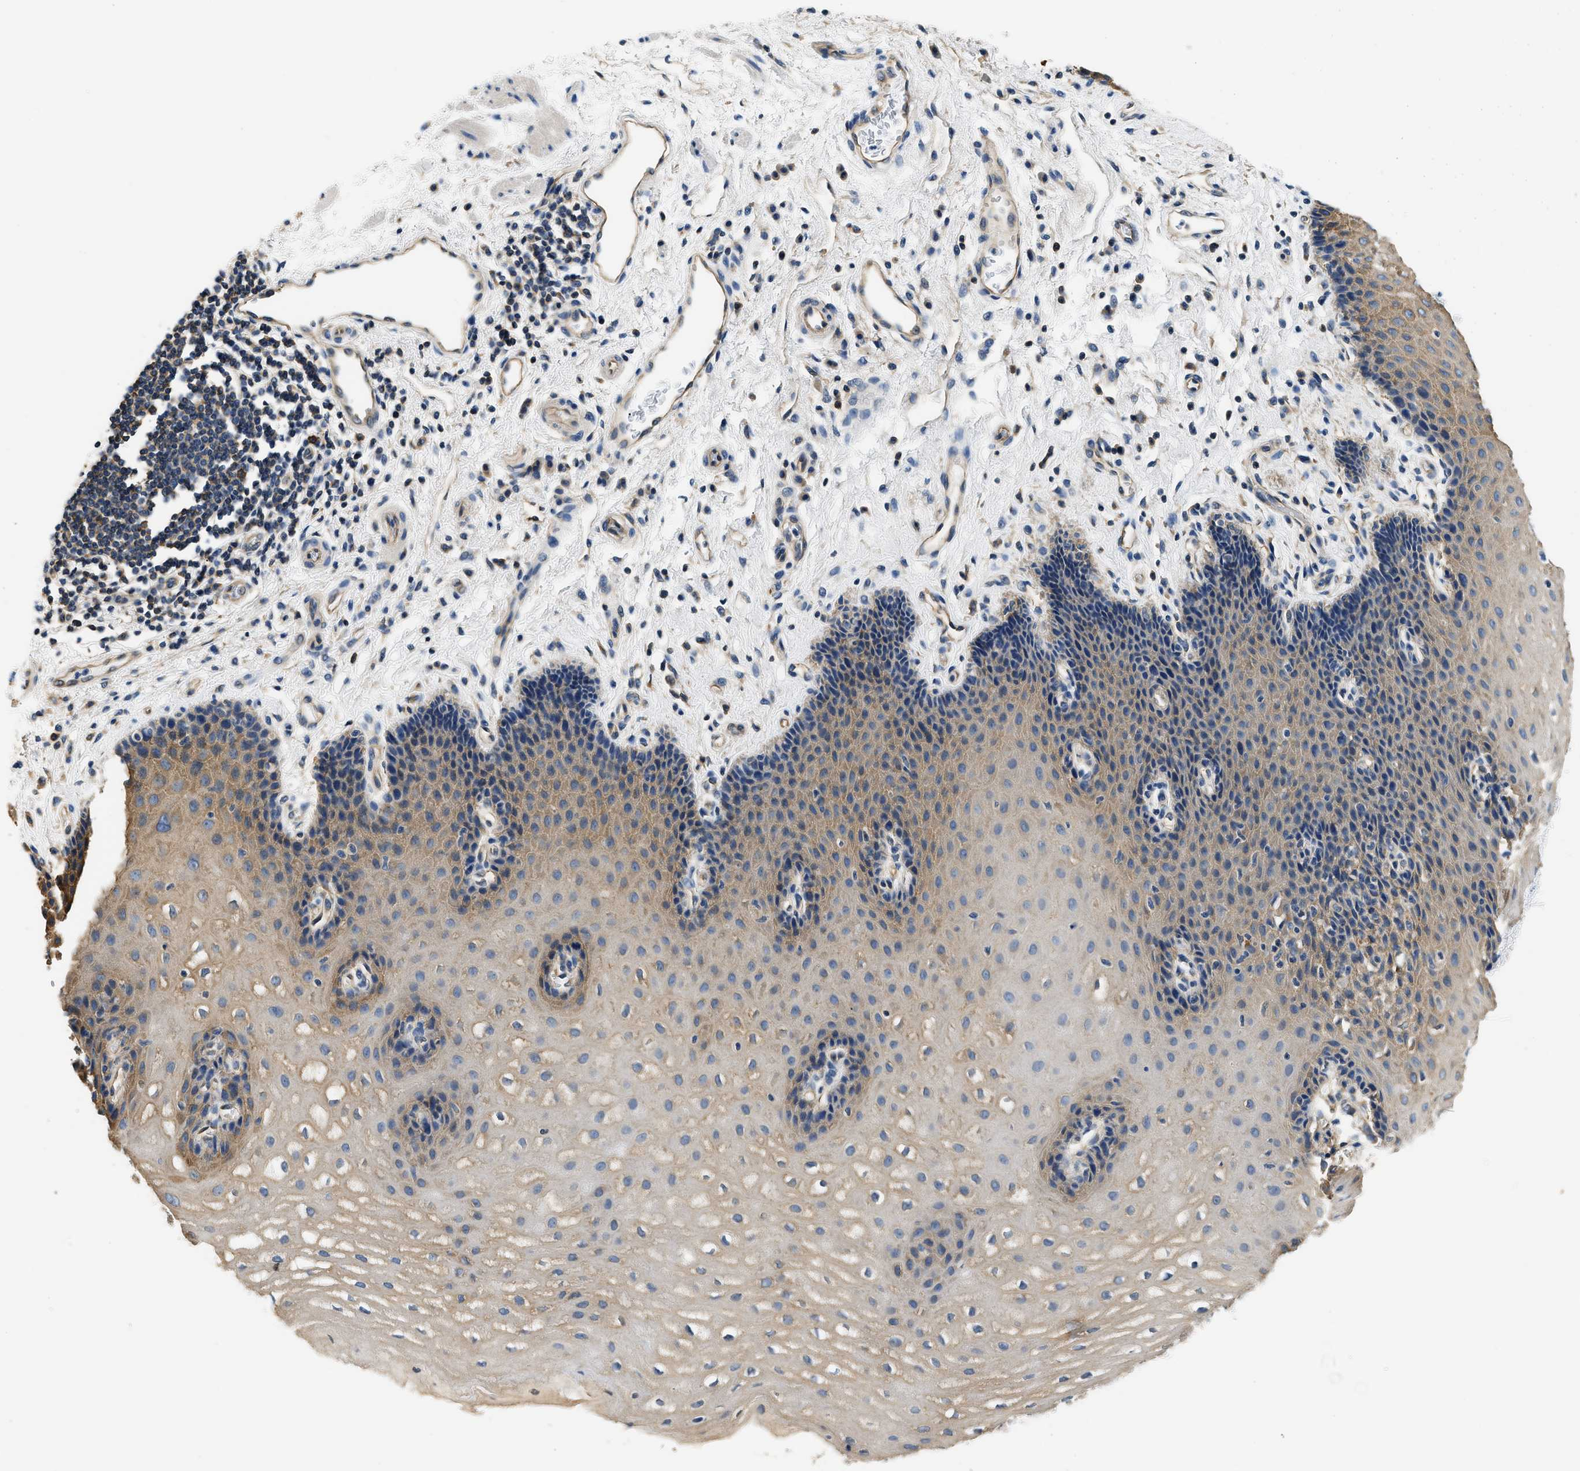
{"staining": {"intensity": "moderate", "quantity": "25%-75%", "location": "cytoplasmic/membranous"}, "tissue": "esophagus", "cell_type": "Squamous epithelial cells", "image_type": "normal", "snomed": [{"axis": "morphology", "description": "Normal tissue, NOS"}, {"axis": "topography", "description": "Esophagus"}], "caption": "Immunohistochemical staining of unremarkable esophagus shows medium levels of moderate cytoplasmic/membranous positivity in about 25%-75% of squamous epithelial cells. (Brightfield microscopy of DAB IHC at high magnification).", "gene": "PPP2R1B", "patient": {"sex": "male", "age": 54}}